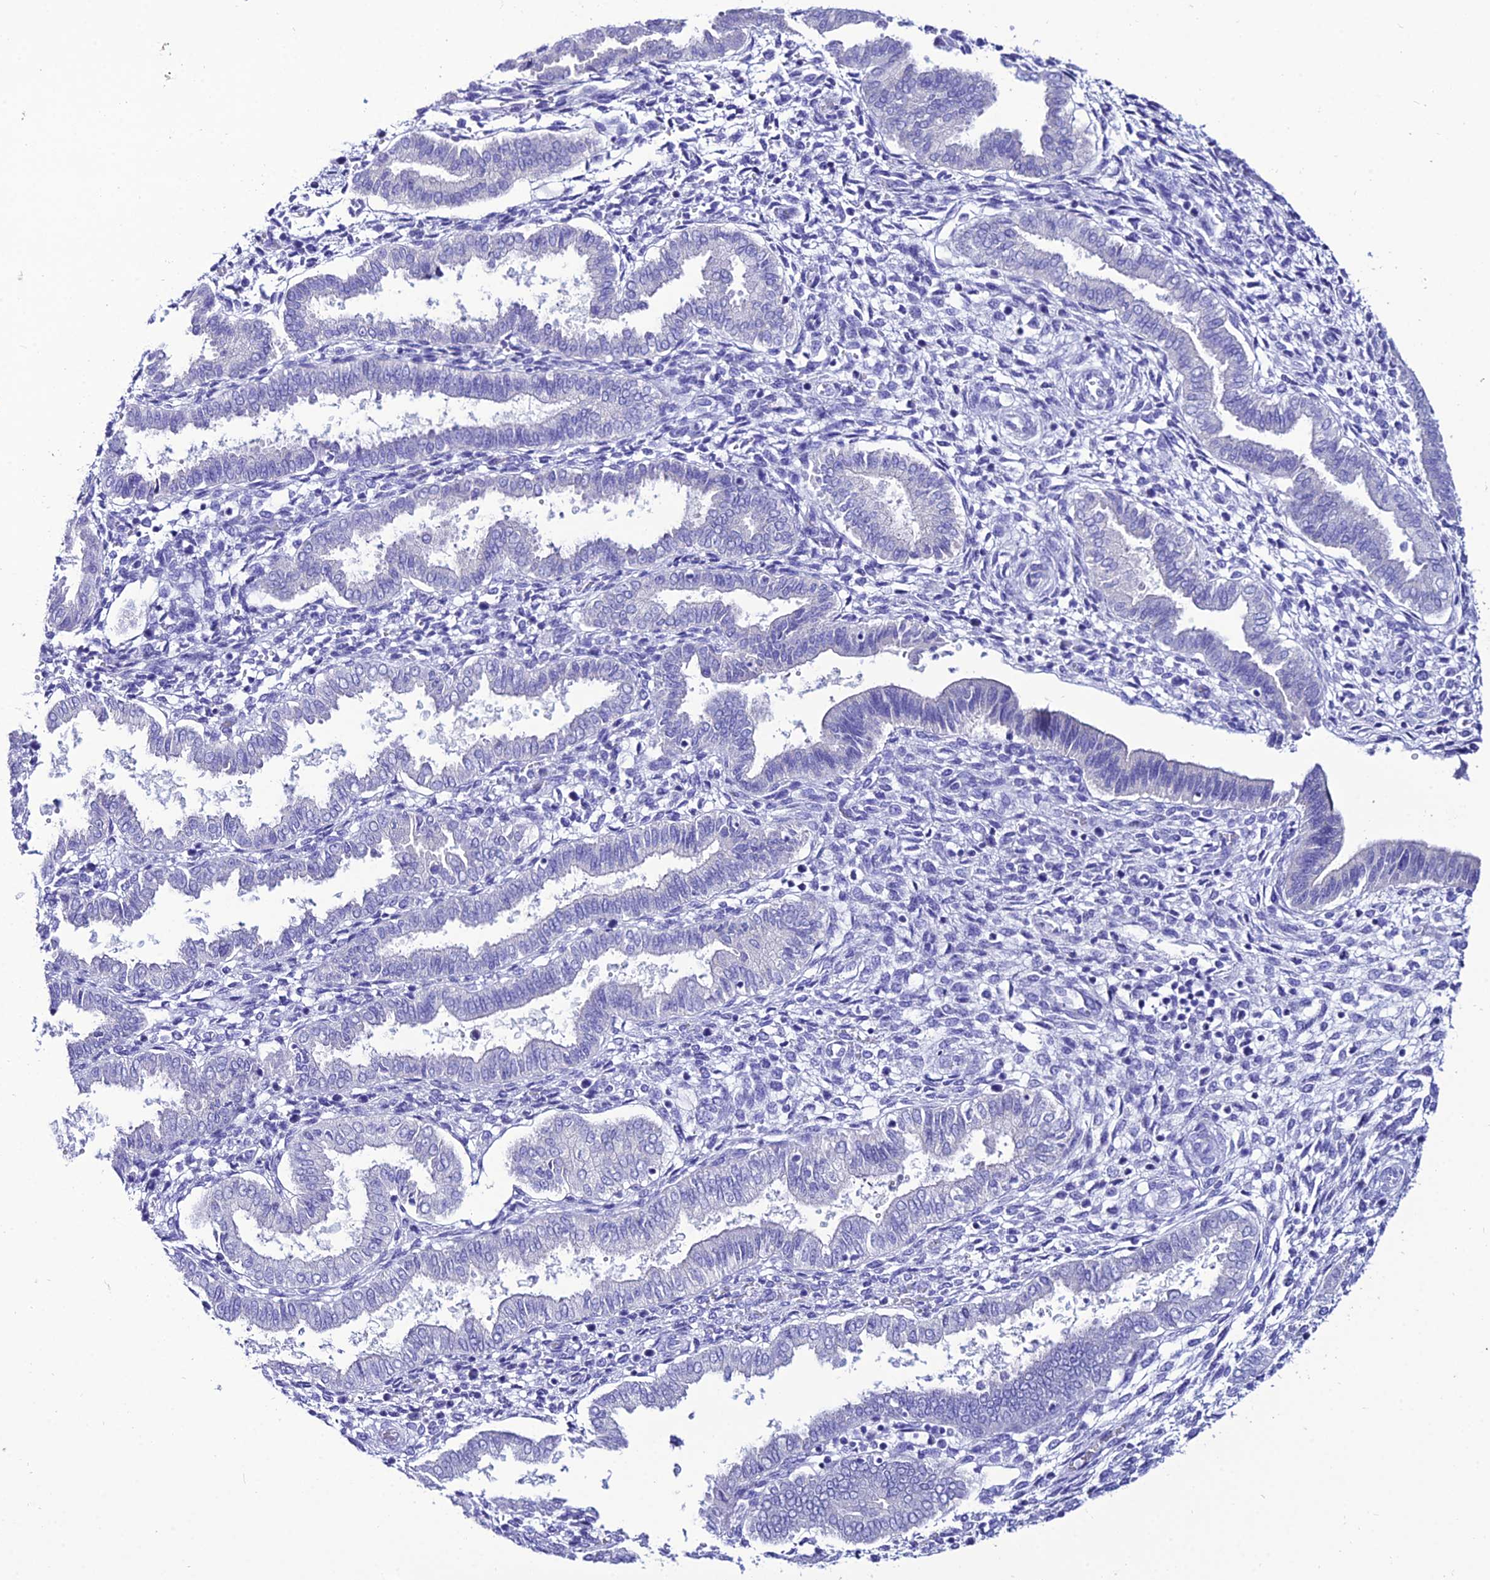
{"staining": {"intensity": "negative", "quantity": "none", "location": "none"}, "tissue": "endometrium", "cell_type": "Cells in endometrial stroma", "image_type": "normal", "snomed": [{"axis": "morphology", "description": "Normal tissue, NOS"}, {"axis": "topography", "description": "Endometrium"}], "caption": "Immunohistochemical staining of benign human endometrium reveals no significant staining in cells in endometrial stroma. (Stains: DAB IHC with hematoxylin counter stain, Microscopy: brightfield microscopy at high magnification).", "gene": "OR4D5", "patient": {"sex": "female", "age": 24}}